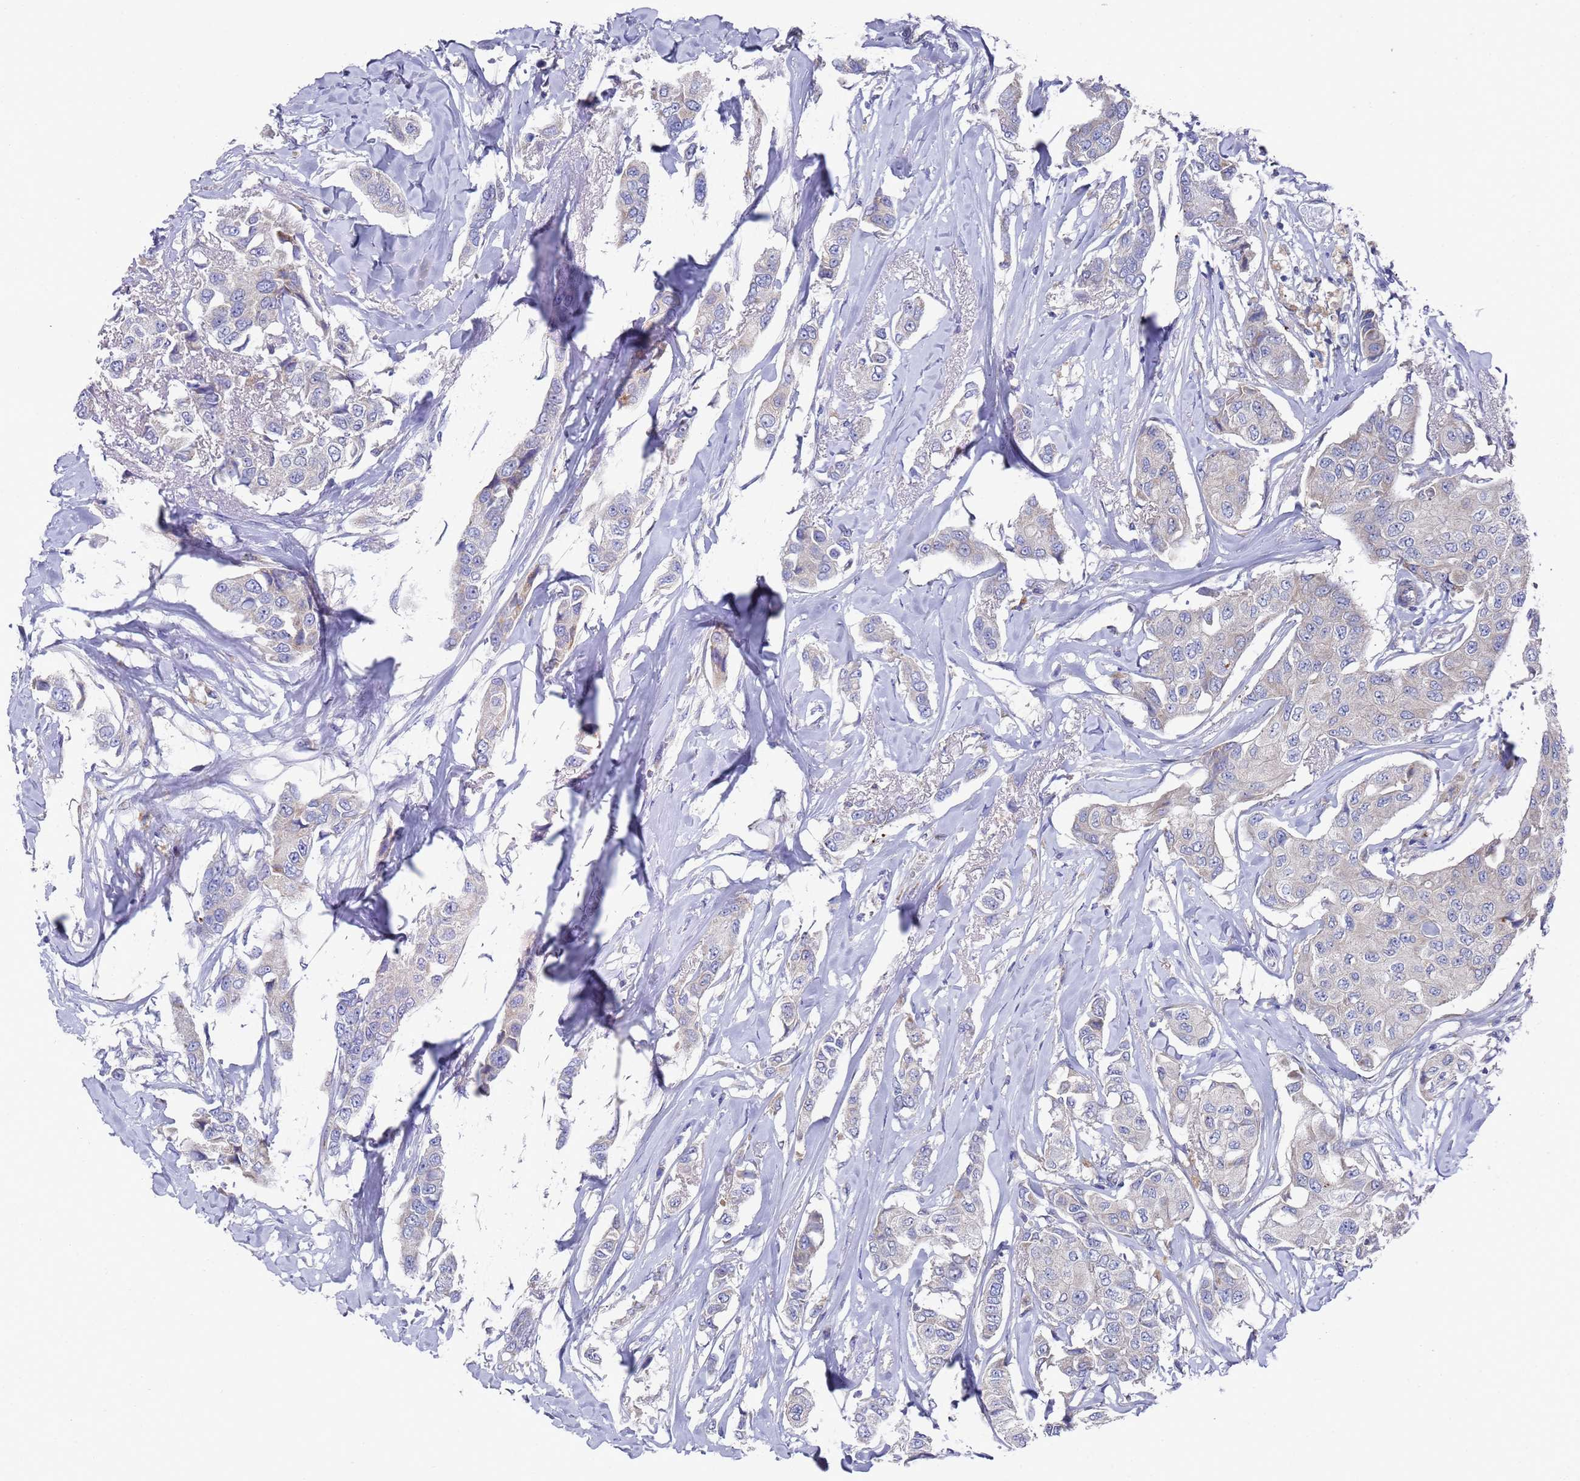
{"staining": {"intensity": "negative", "quantity": "none", "location": "none"}, "tissue": "breast cancer", "cell_type": "Tumor cells", "image_type": "cancer", "snomed": [{"axis": "morphology", "description": "Duct carcinoma"}, {"axis": "topography", "description": "Breast"}], "caption": "The image shows no staining of tumor cells in breast cancer.", "gene": "NPEPPS", "patient": {"sex": "female", "age": 80}}